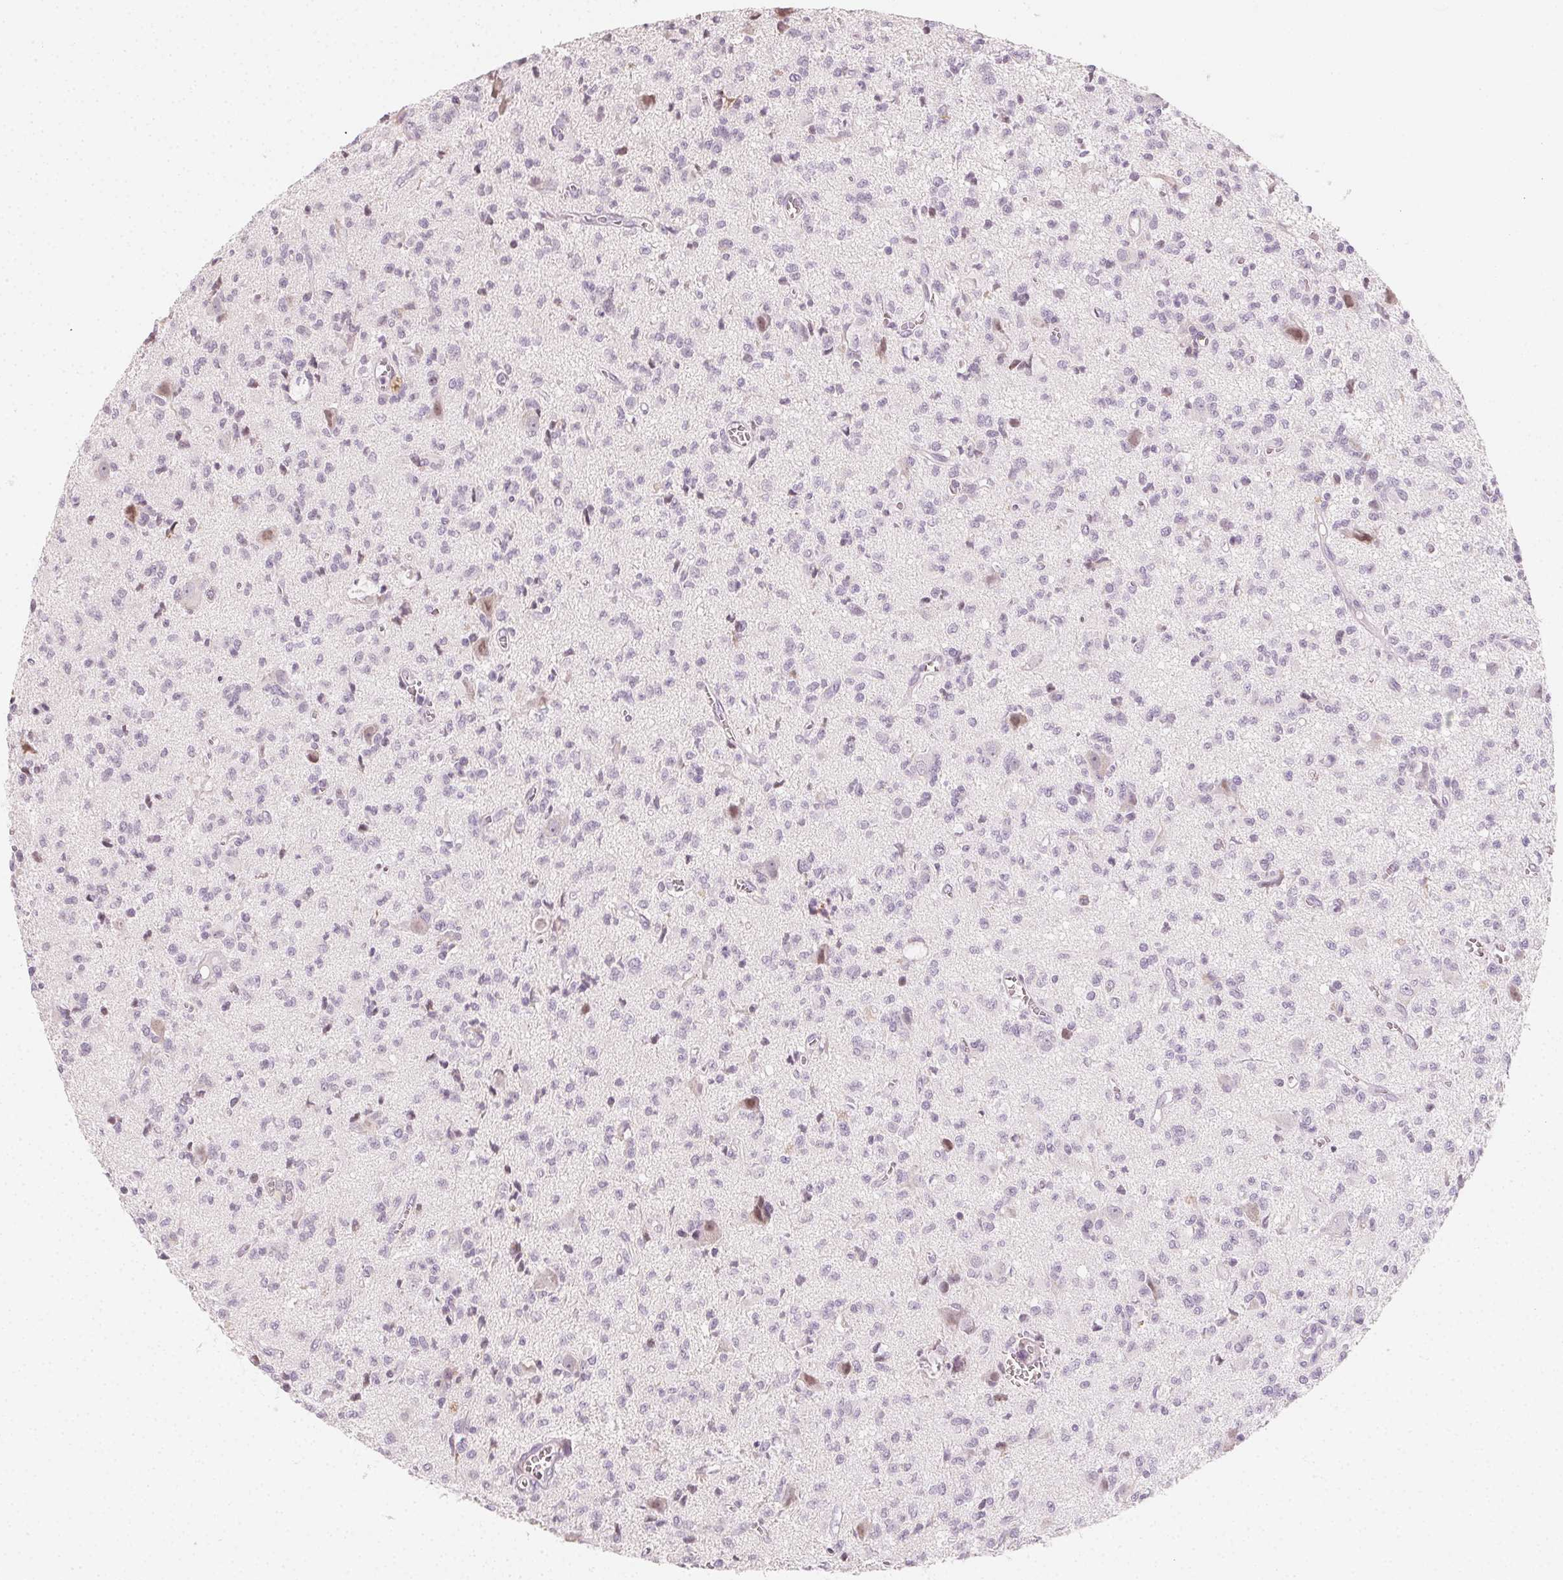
{"staining": {"intensity": "negative", "quantity": "none", "location": "none"}, "tissue": "glioma", "cell_type": "Tumor cells", "image_type": "cancer", "snomed": [{"axis": "morphology", "description": "Glioma, malignant, Low grade"}, {"axis": "topography", "description": "Brain"}], "caption": "Tumor cells show no significant protein expression in glioma.", "gene": "CCDC96", "patient": {"sex": "male", "age": 64}}